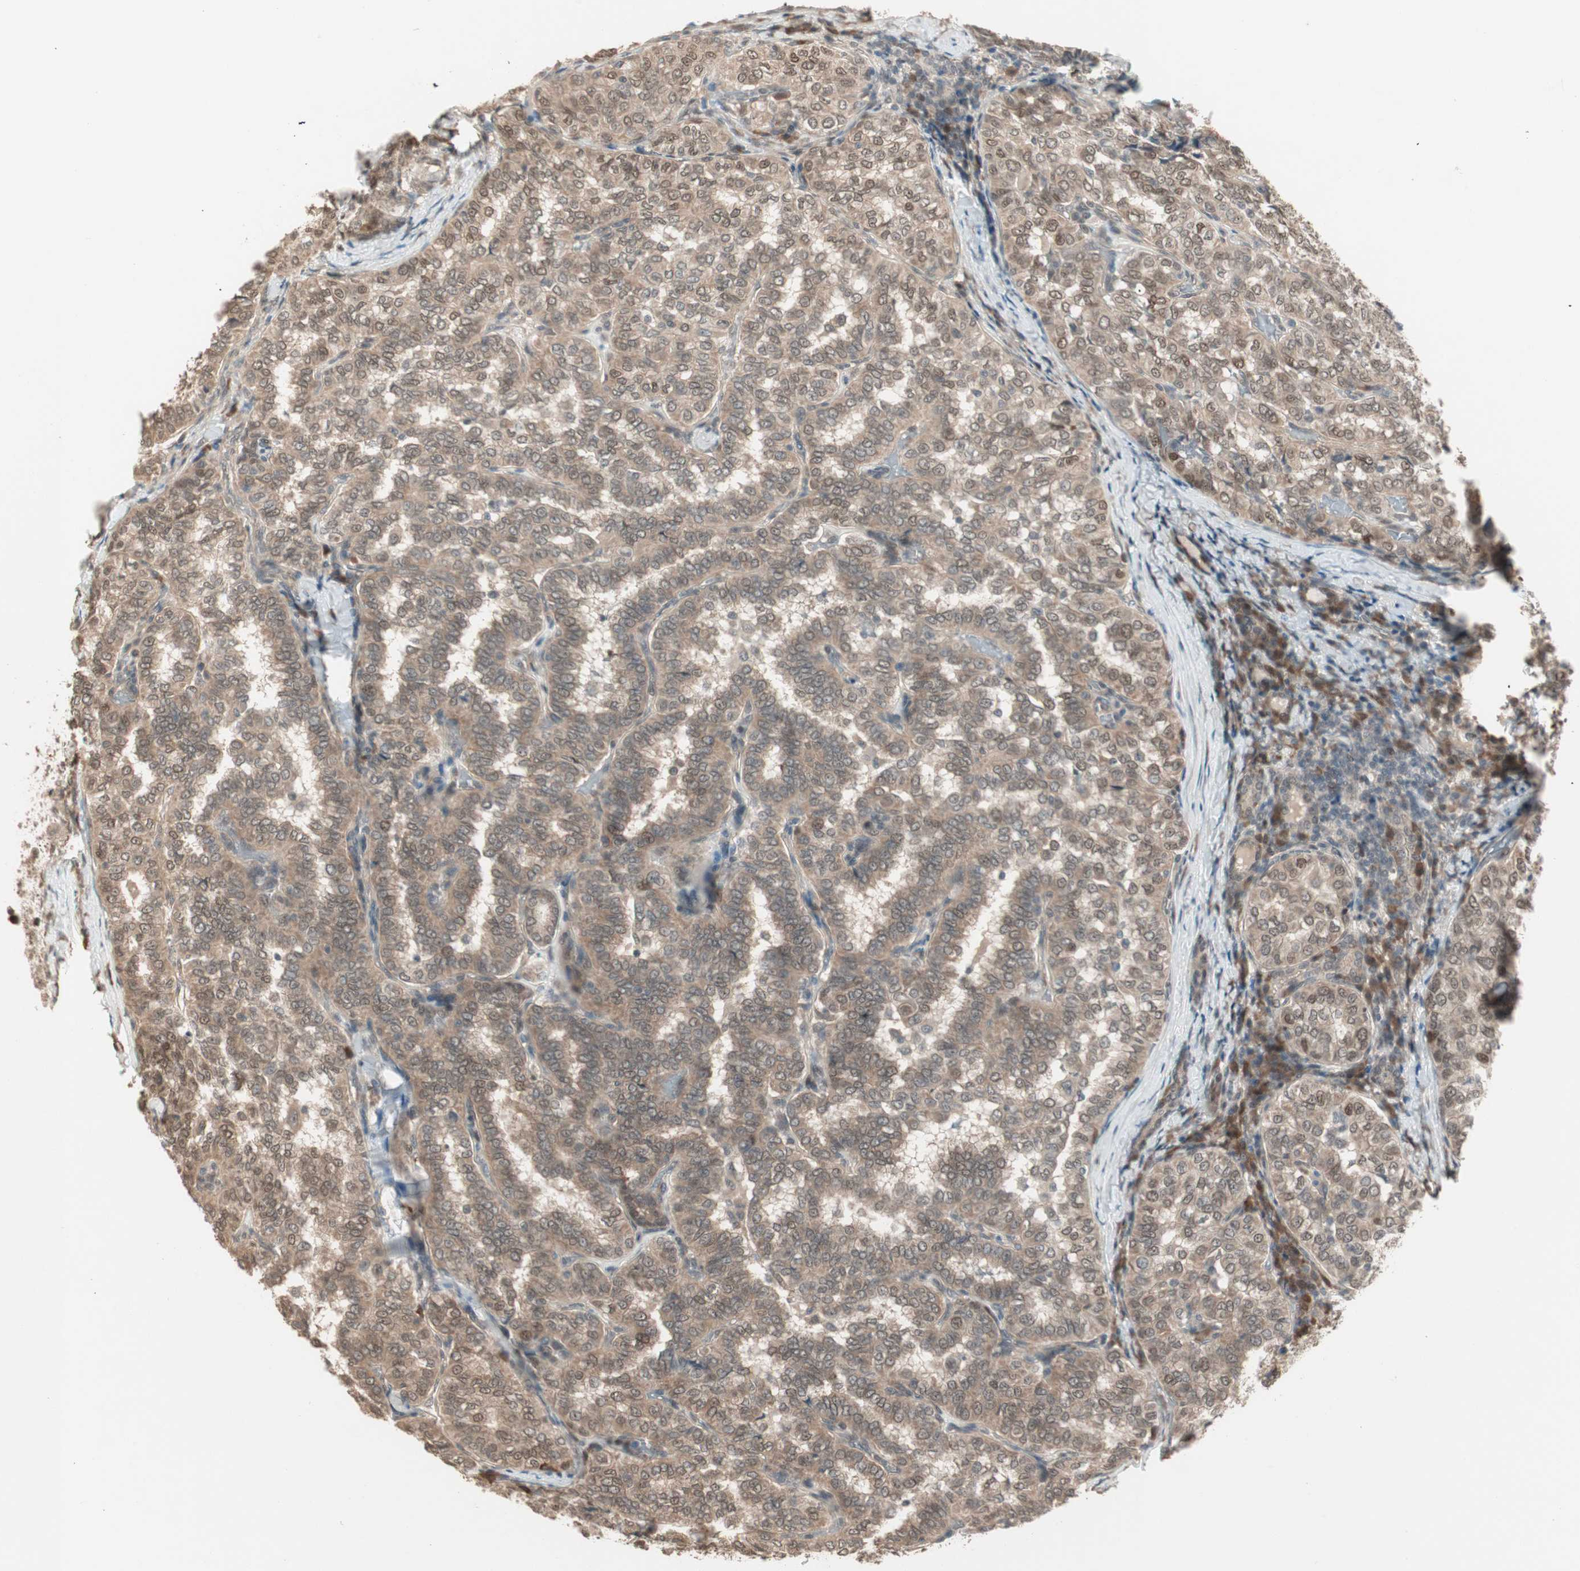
{"staining": {"intensity": "moderate", "quantity": ">75%", "location": "cytoplasmic/membranous,nuclear"}, "tissue": "thyroid cancer", "cell_type": "Tumor cells", "image_type": "cancer", "snomed": [{"axis": "morphology", "description": "Normal tissue, NOS"}, {"axis": "morphology", "description": "Papillary adenocarcinoma, NOS"}, {"axis": "topography", "description": "Thyroid gland"}], "caption": "Papillary adenocarcinoma (thyroid) stained with a brown dye displays moderate cytoplasmic/membranous and nuclear positive staining in approximately >75% of tumor cells.", "gene": "ZSCAN31", "patient": {"sex": "female", "age": 30}}